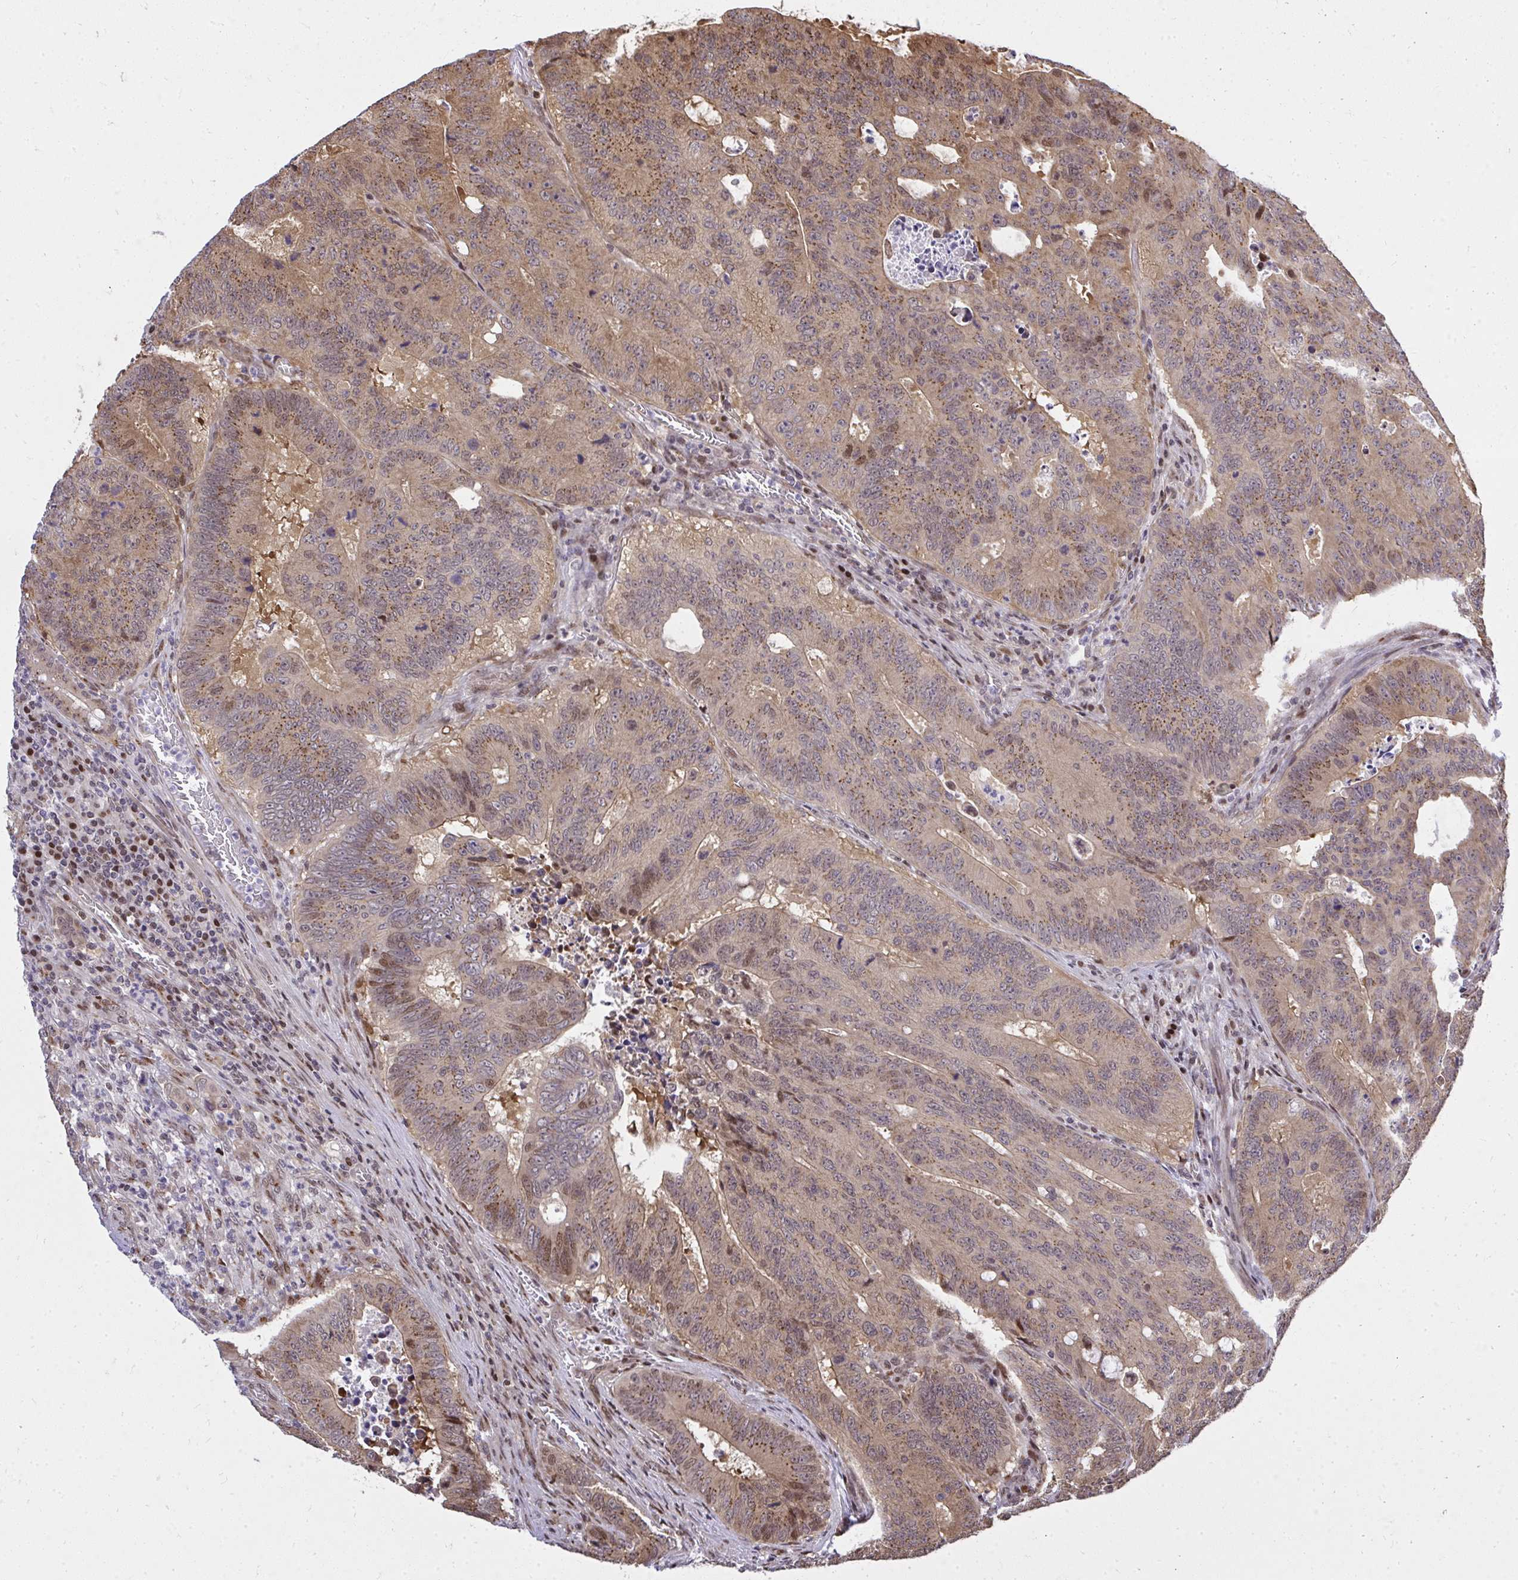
{"staining": {"intensity": "moderate", "quantity": ">75%", "location": "cytoplasmic/membranous,nuclear"}, "tissue": "colorectal cancer", "cell_type": "Tumor cells", "image_type": "cancer", "snomed": [{"axis": "morphology", "description": "Adenocarcinoma, NOS"}, {"axis": "topography", "description": "Colon"}], "caption": "Protein analysis of colorectal cancer tissue shows moderate cytoplasmic/membranous and nuclear staining in approximately >75% of tumor cells. Immunohistochemistry (ihc) stains the protein in brown and the nuclei are stained blue.", "gene": "PIGY", "patient": {"sex": "male", "age": 62}}